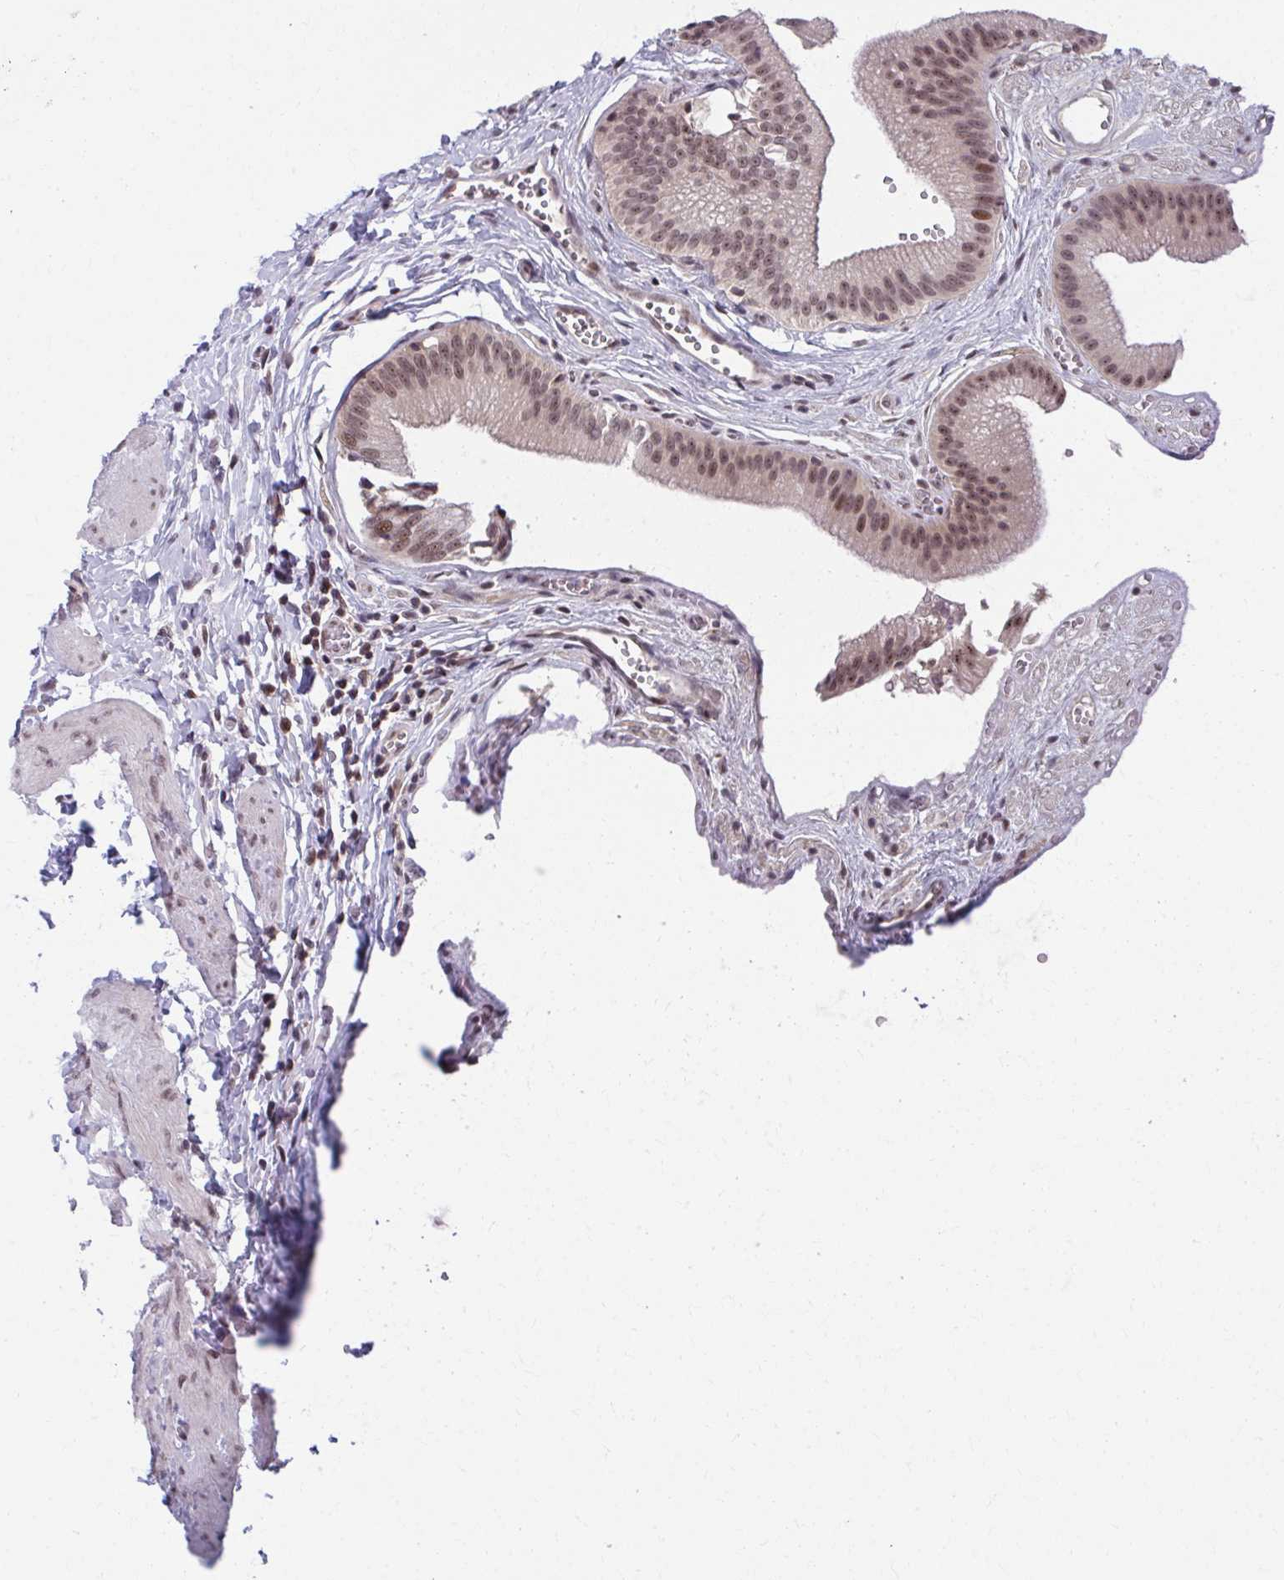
{"staining": {"intensity": "moderate", "quantity": ">75%", "location": "nuclear"}, "tissue": "gallbladder", "cell_type": "Glandular cells", "image_type": "normal", "snomed": [{"axis": "morphology", "description": "Normal tissue, NOS"}, {"axis": "topography", "description": "Gallbladder"}, {"axis": "topography", "description": "Peripheral nerve tissue"}], "caption": "IHC (DAB) staining of normal human gallbladder displays moderate nuclear protein staining in about >75% of glandular cells. The protein of interest is shown in brown color, while the nuclei are stained blue.", "gene": "SETBP1", "patient": {"sex": "male", "age": 17}}